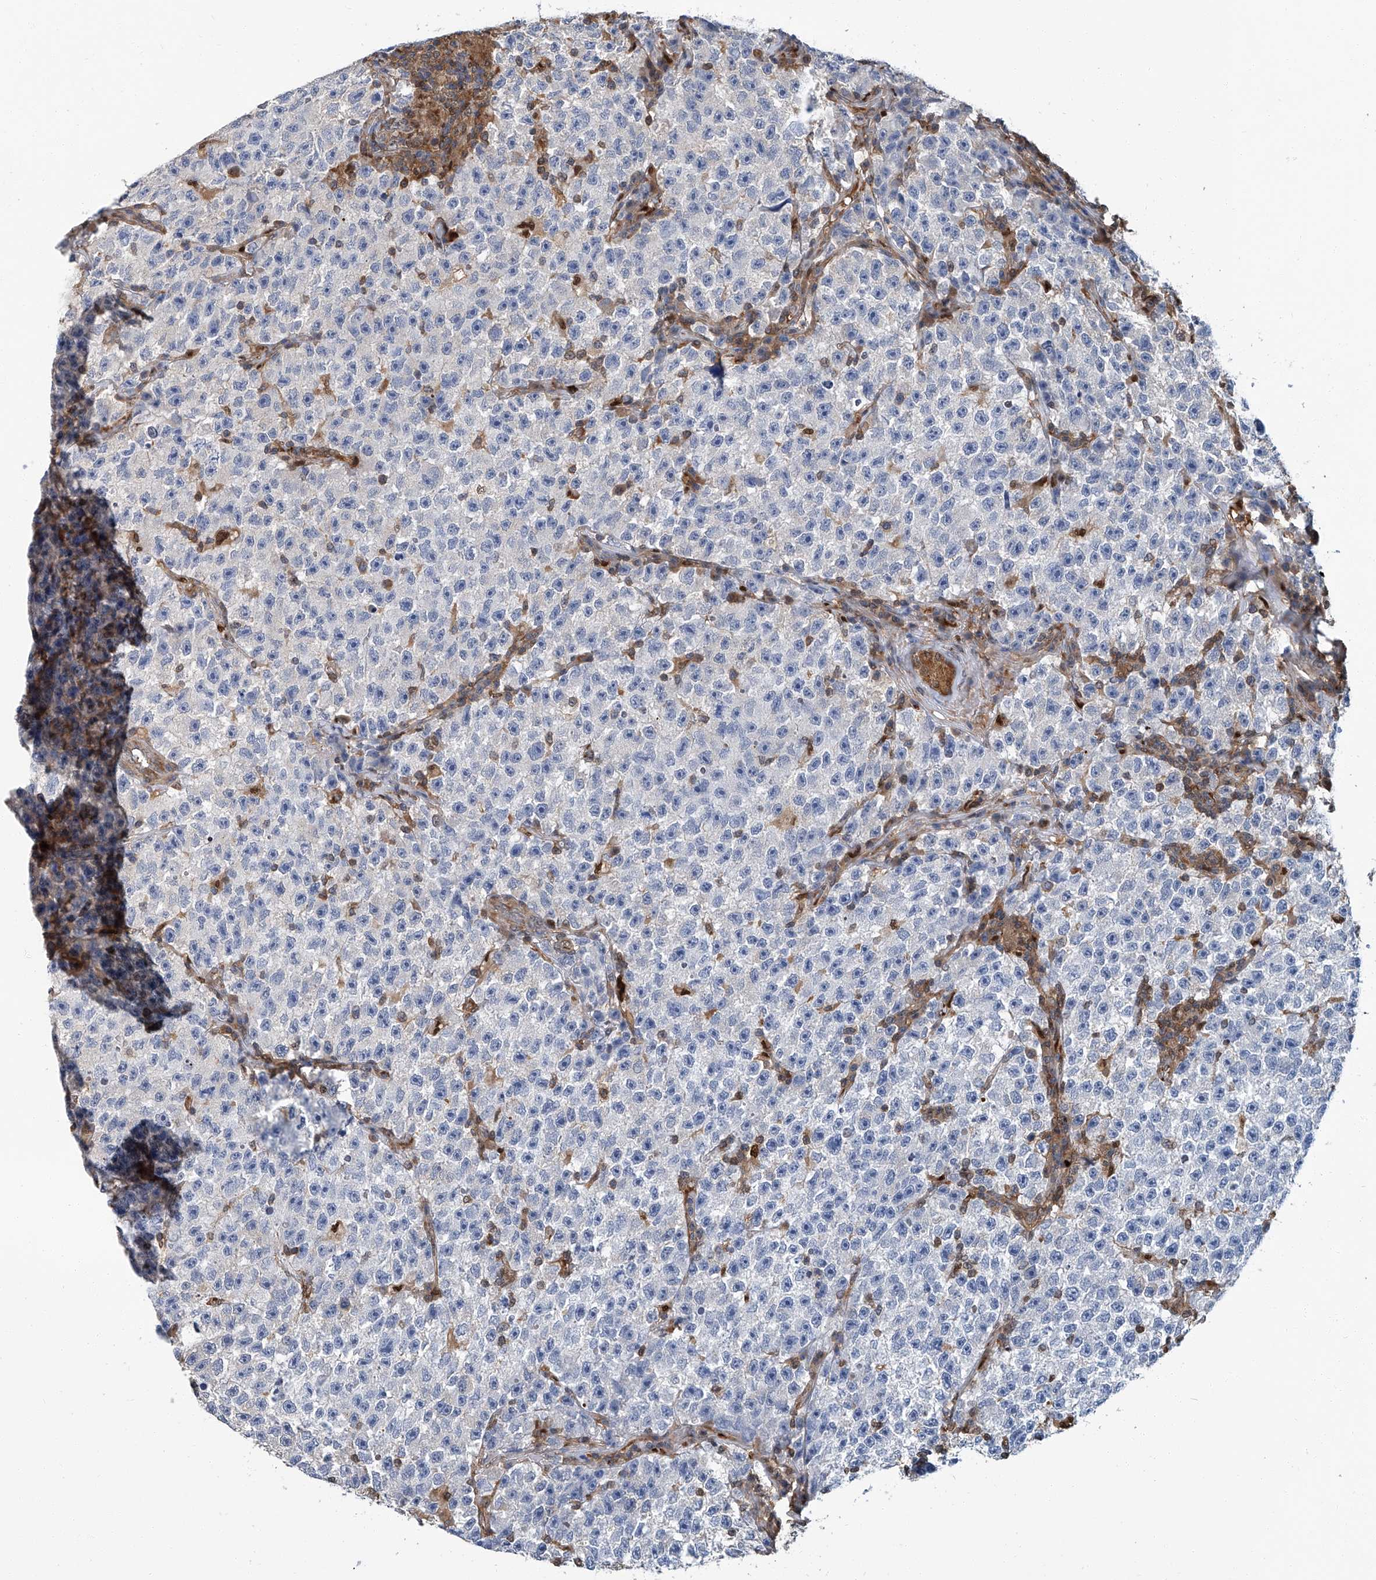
{"staining": {"intensity": "negative", "quantity": "none", "location": "none"}, "tissue": "testis cancer", "cell_type": "Tumor cells", "image_type": "cancer", "snomed": [{"axis": "morphology", "description": "Seminoma, NOS"}, {"axis": "topography", "description": "Testis"}], "caption": "The photomicrograph exhibits no significant expression in tumor cells of testis seminoma.", "gene": "PSMB10", "patient": {"sex": "male", "age": 22}}